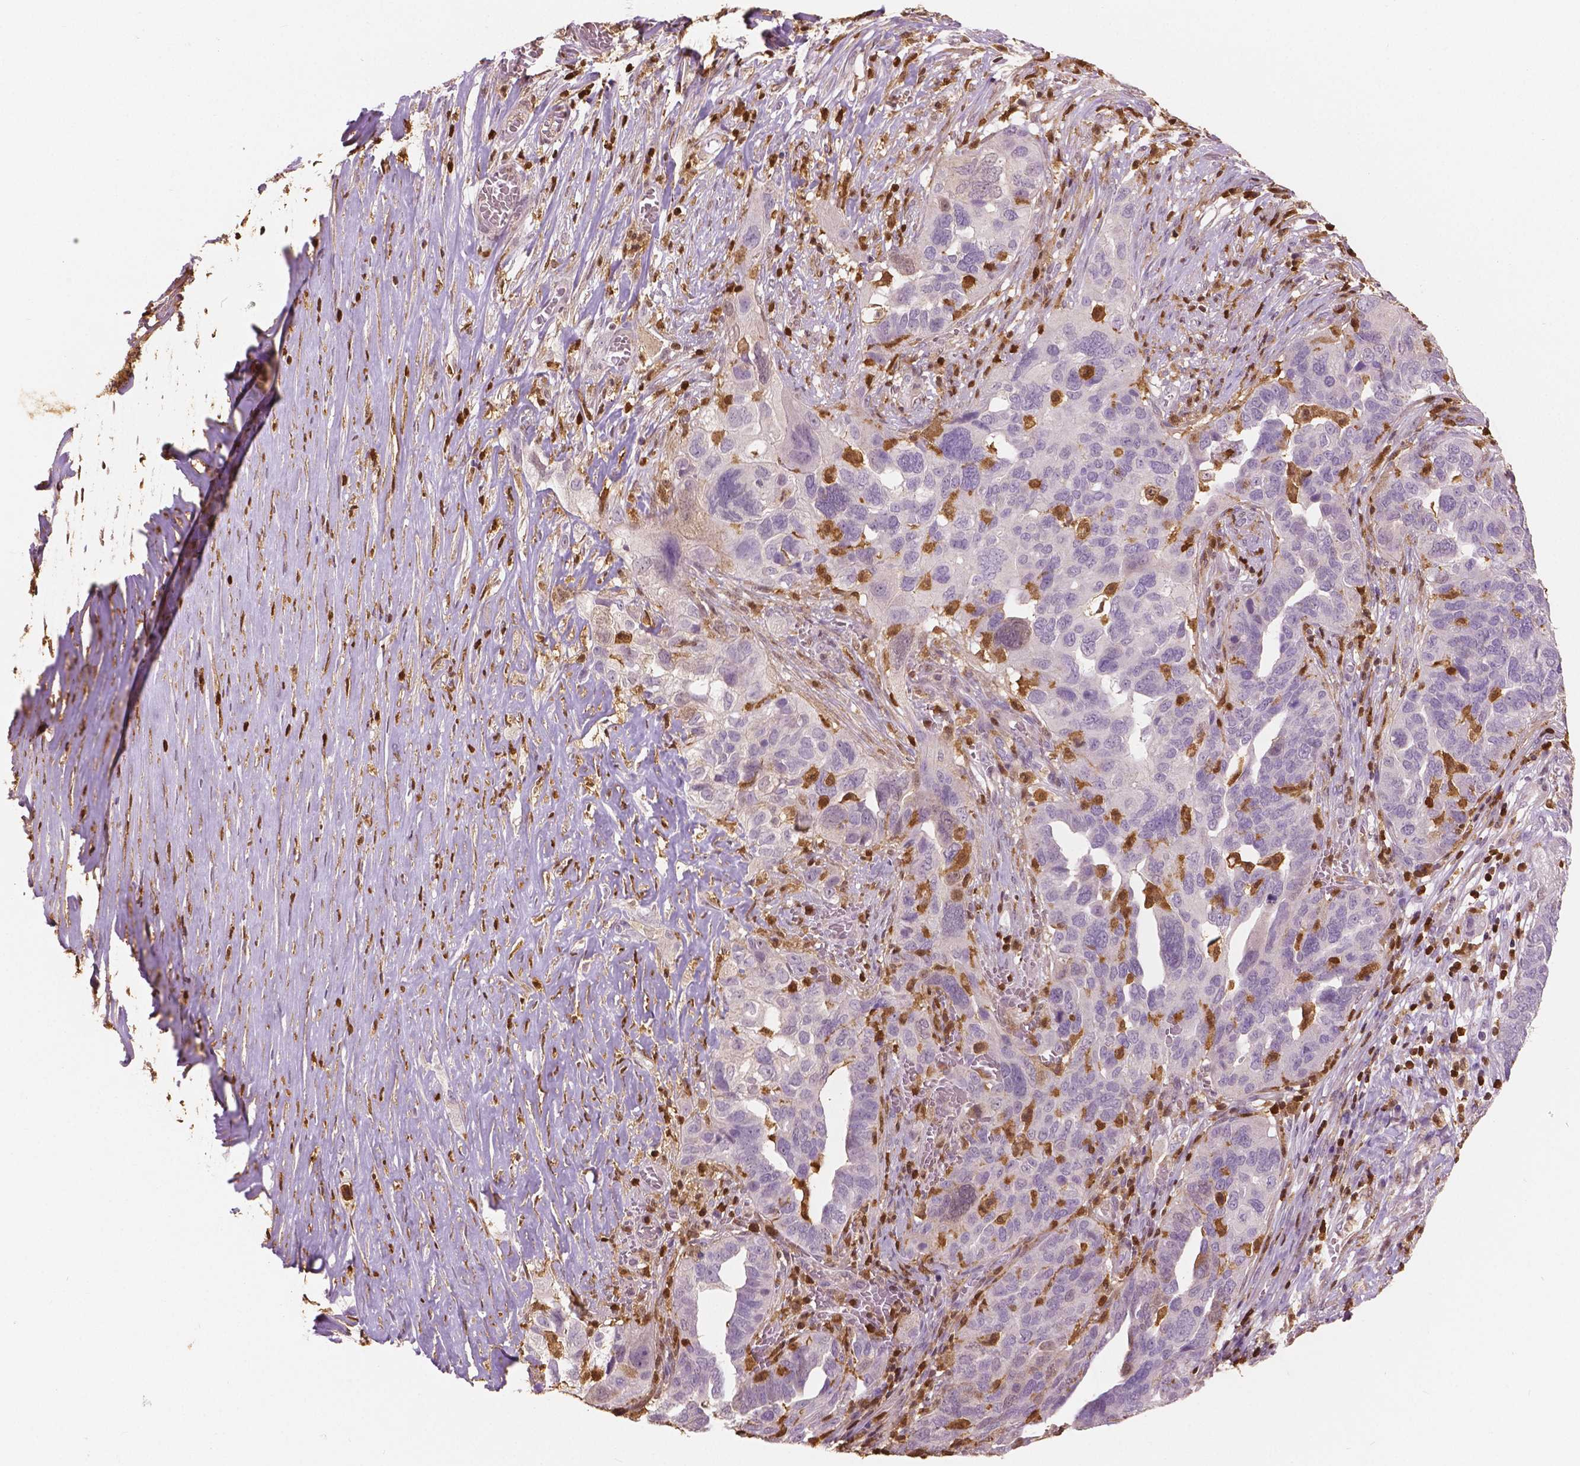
{"staining": {"intensity": "negative", "quantity": "none", "location": "none"}, "tissue": "ovarian cancer", "cell_type": "Tumor cells", "image_type": "cancer", "snomed": [{"axis": "morphology", "description": "Carcinoma, endometroid"}, {"axis": "topography", "description": "Soft tissue"}, {"axis": "topography", "description": "Ovary"}], "caption": "Protein analysis of ovarian cancer shows no significant expression in tumor cells.", "gene": "S100A4", "patient": {"sex": "female", "age": 52}}